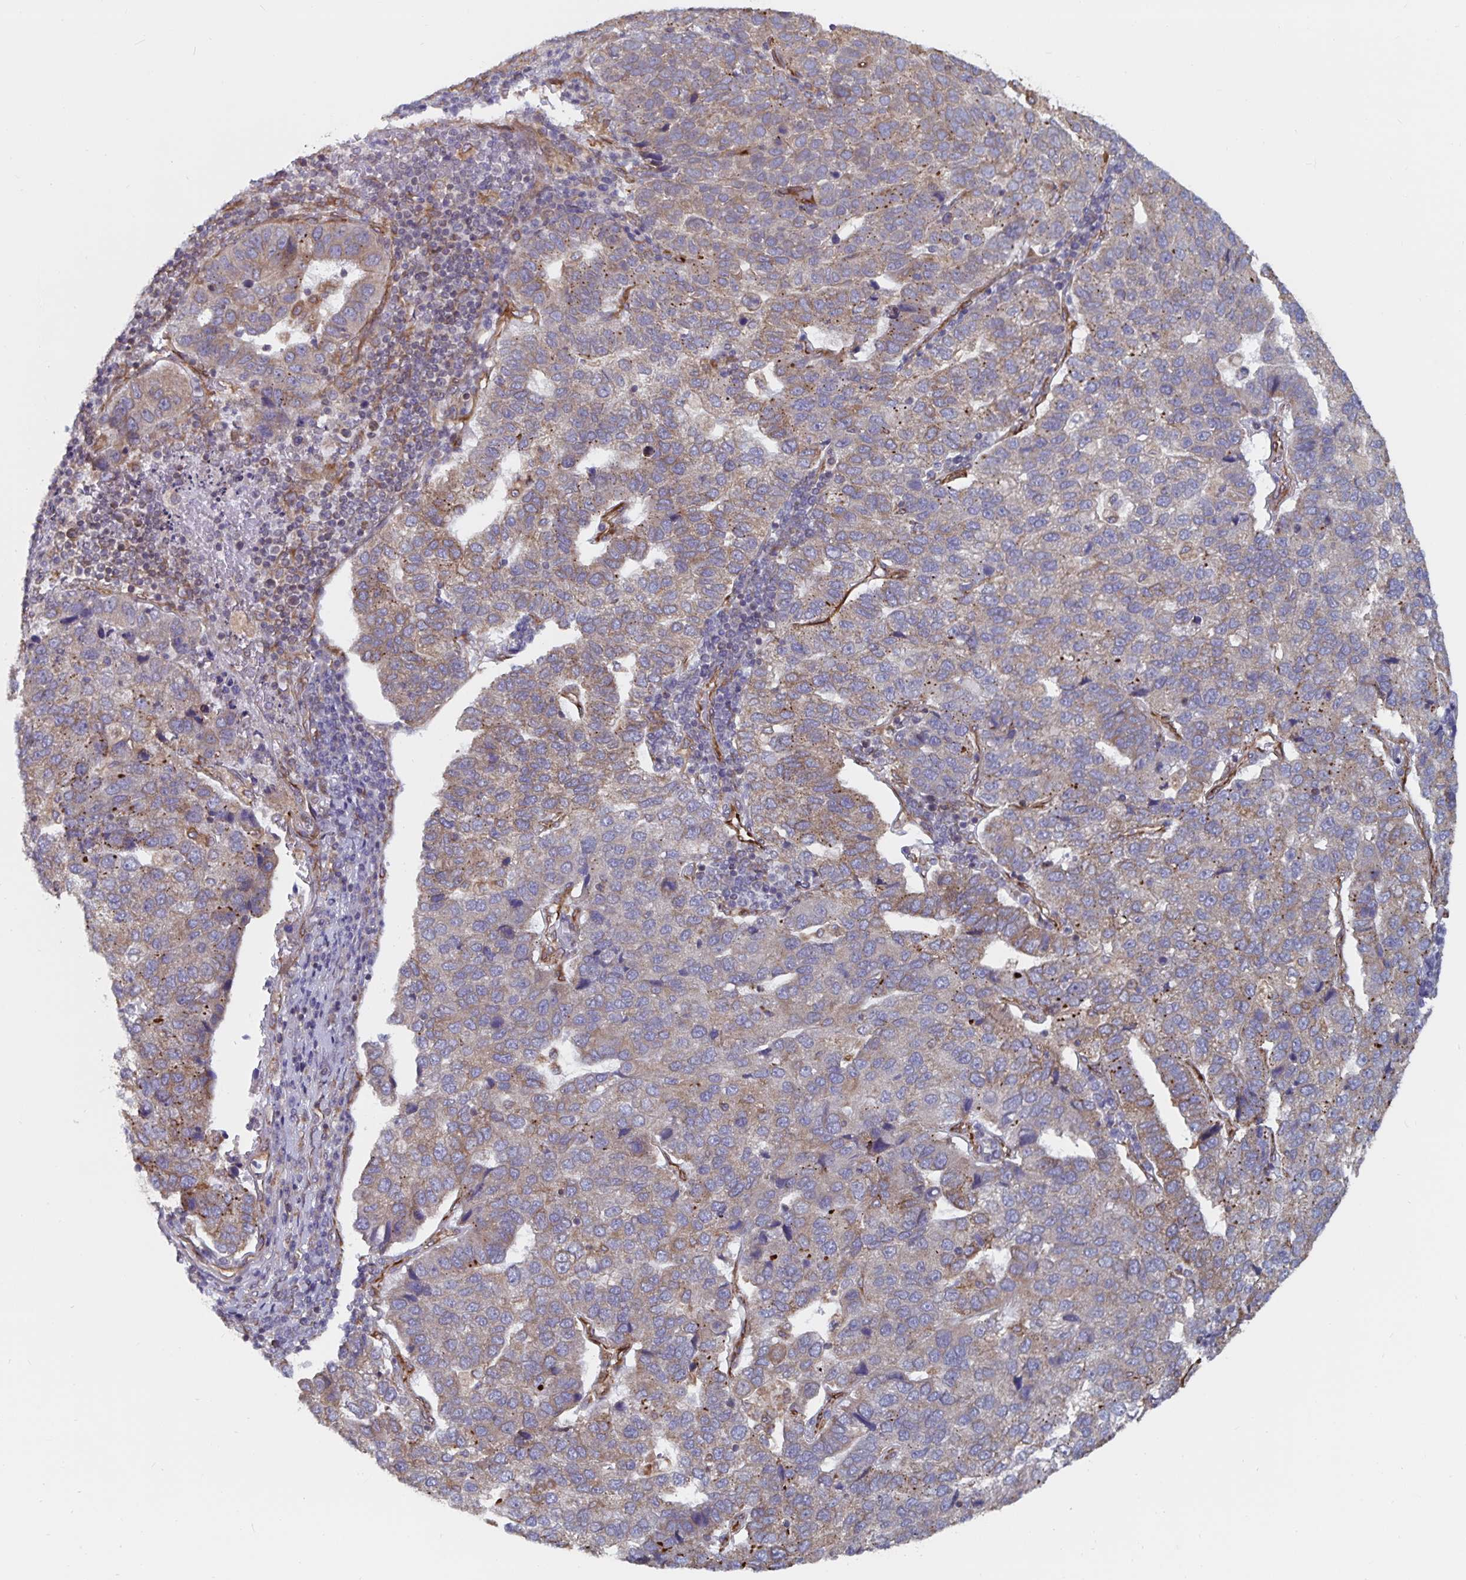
{"staining": {"intensity": "weak", "quantity": "25%-75%", "location": "cytoplasmic/membranous"}, "tissue": "pancreatic cancer", "cell_type": "Tumor cells", "image_type": "cancer", "snomed": [{"axis": "morphology", "description": "Adenocarcinoma, NOS"}, {"axis": "topography", "description": "Pancreas"}], "caption": "The micrograph displays a brown stain indicating the presence of a protein in the cytoplasmic/membranous of tumor cells in pancreatic adenocarcinoma. The protein of interest is stained brown, and the nuclei are stained in blue (DAB IHC with brightfield microscopy, high magnification).", "gene": "BCAP29", "patient": {"sex": "female", "age": 61}}